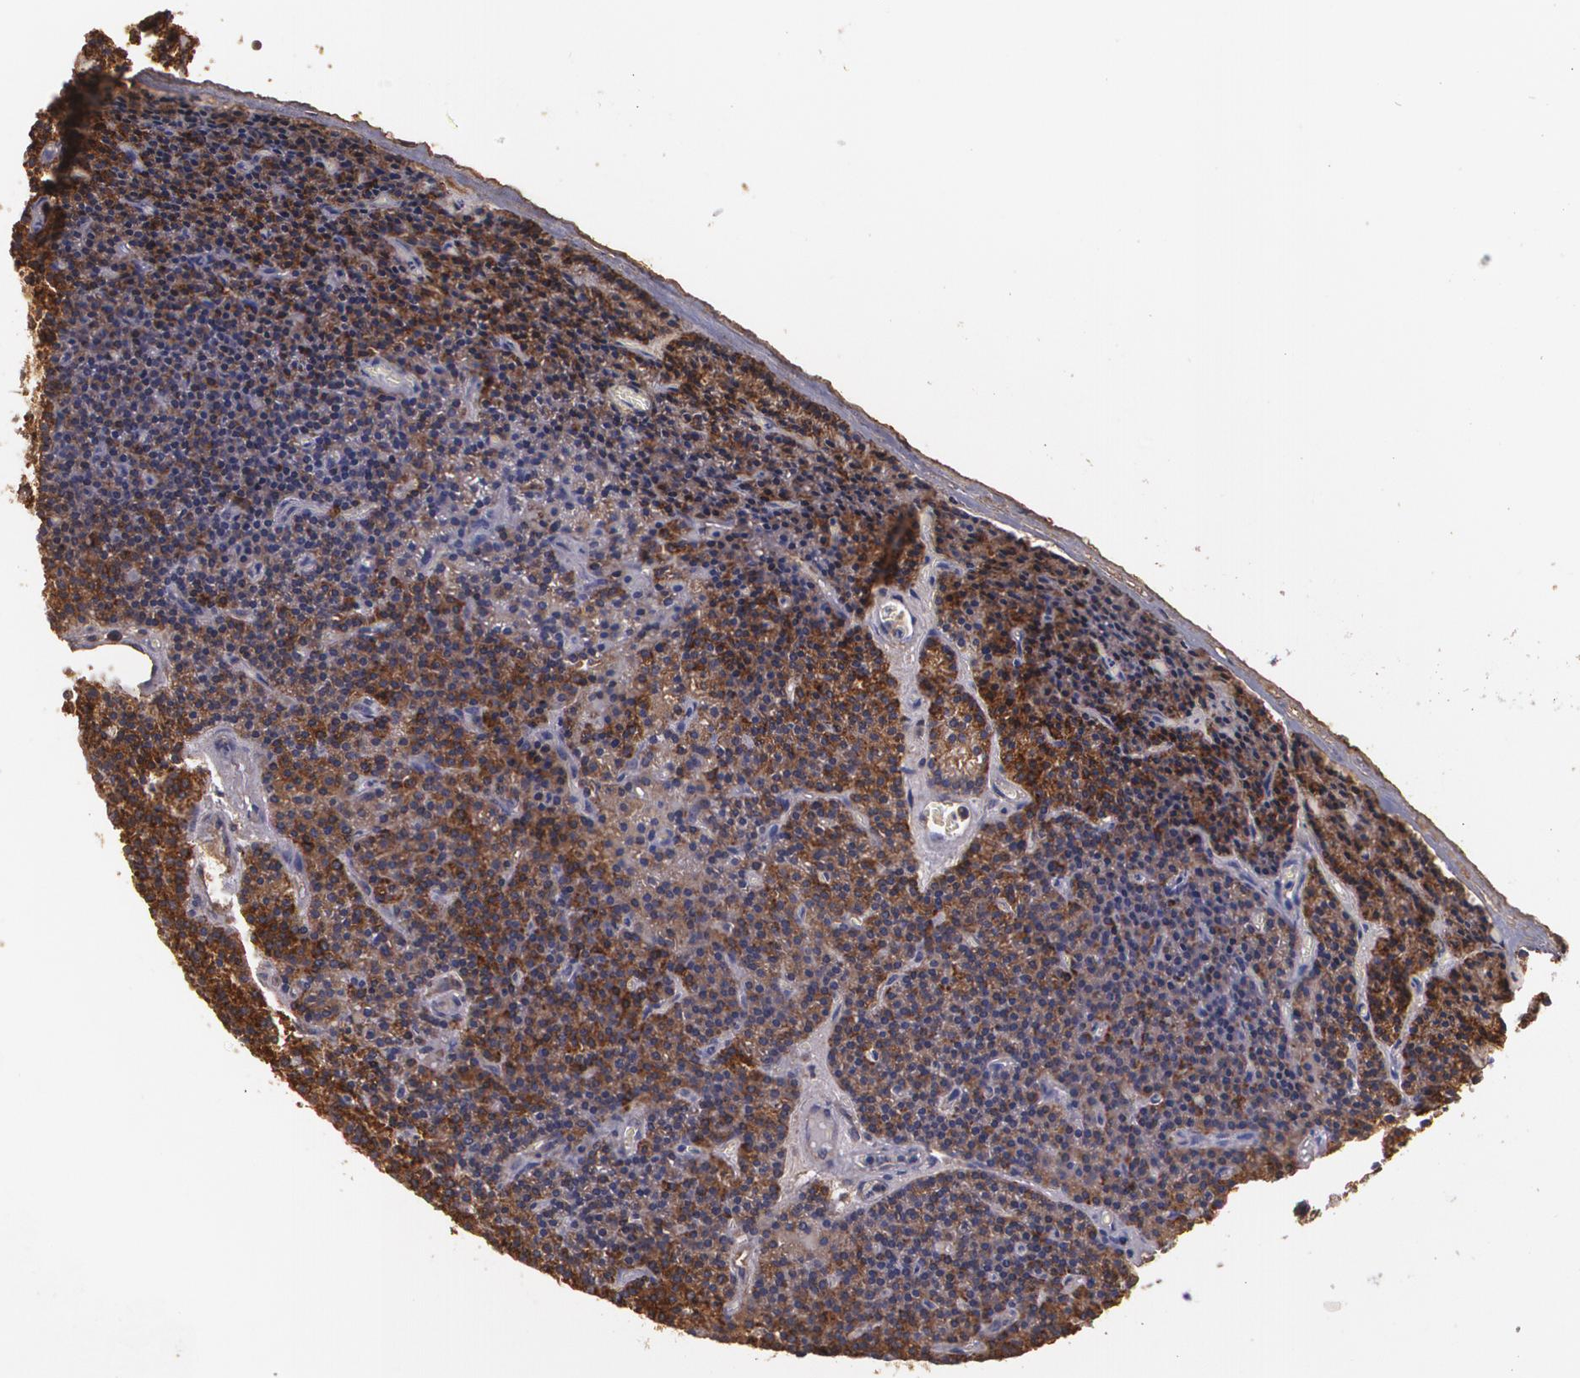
{"staining": {"intensity": "strong", "quantity": ">75%", "location": "cytoplasmic/membranous"}, "tissue": "parathyroid gland", "cell_type": "Glandular cells", "image_type": "normal", "snomed": [{"axis": "morphology", "description": "Normal tissue, NOS"}, {"axis": "topography", "description": "Parathyroid gland"}], "caption": "About >75% of glandular cells in unremarkable human parathyroid gland reveal strong cytoplasmic/membranous protein positivity as visualized by brown immunohistochemical staining.", "gene": "ECE1", "patient": {"sex": "male", "age": 57}}